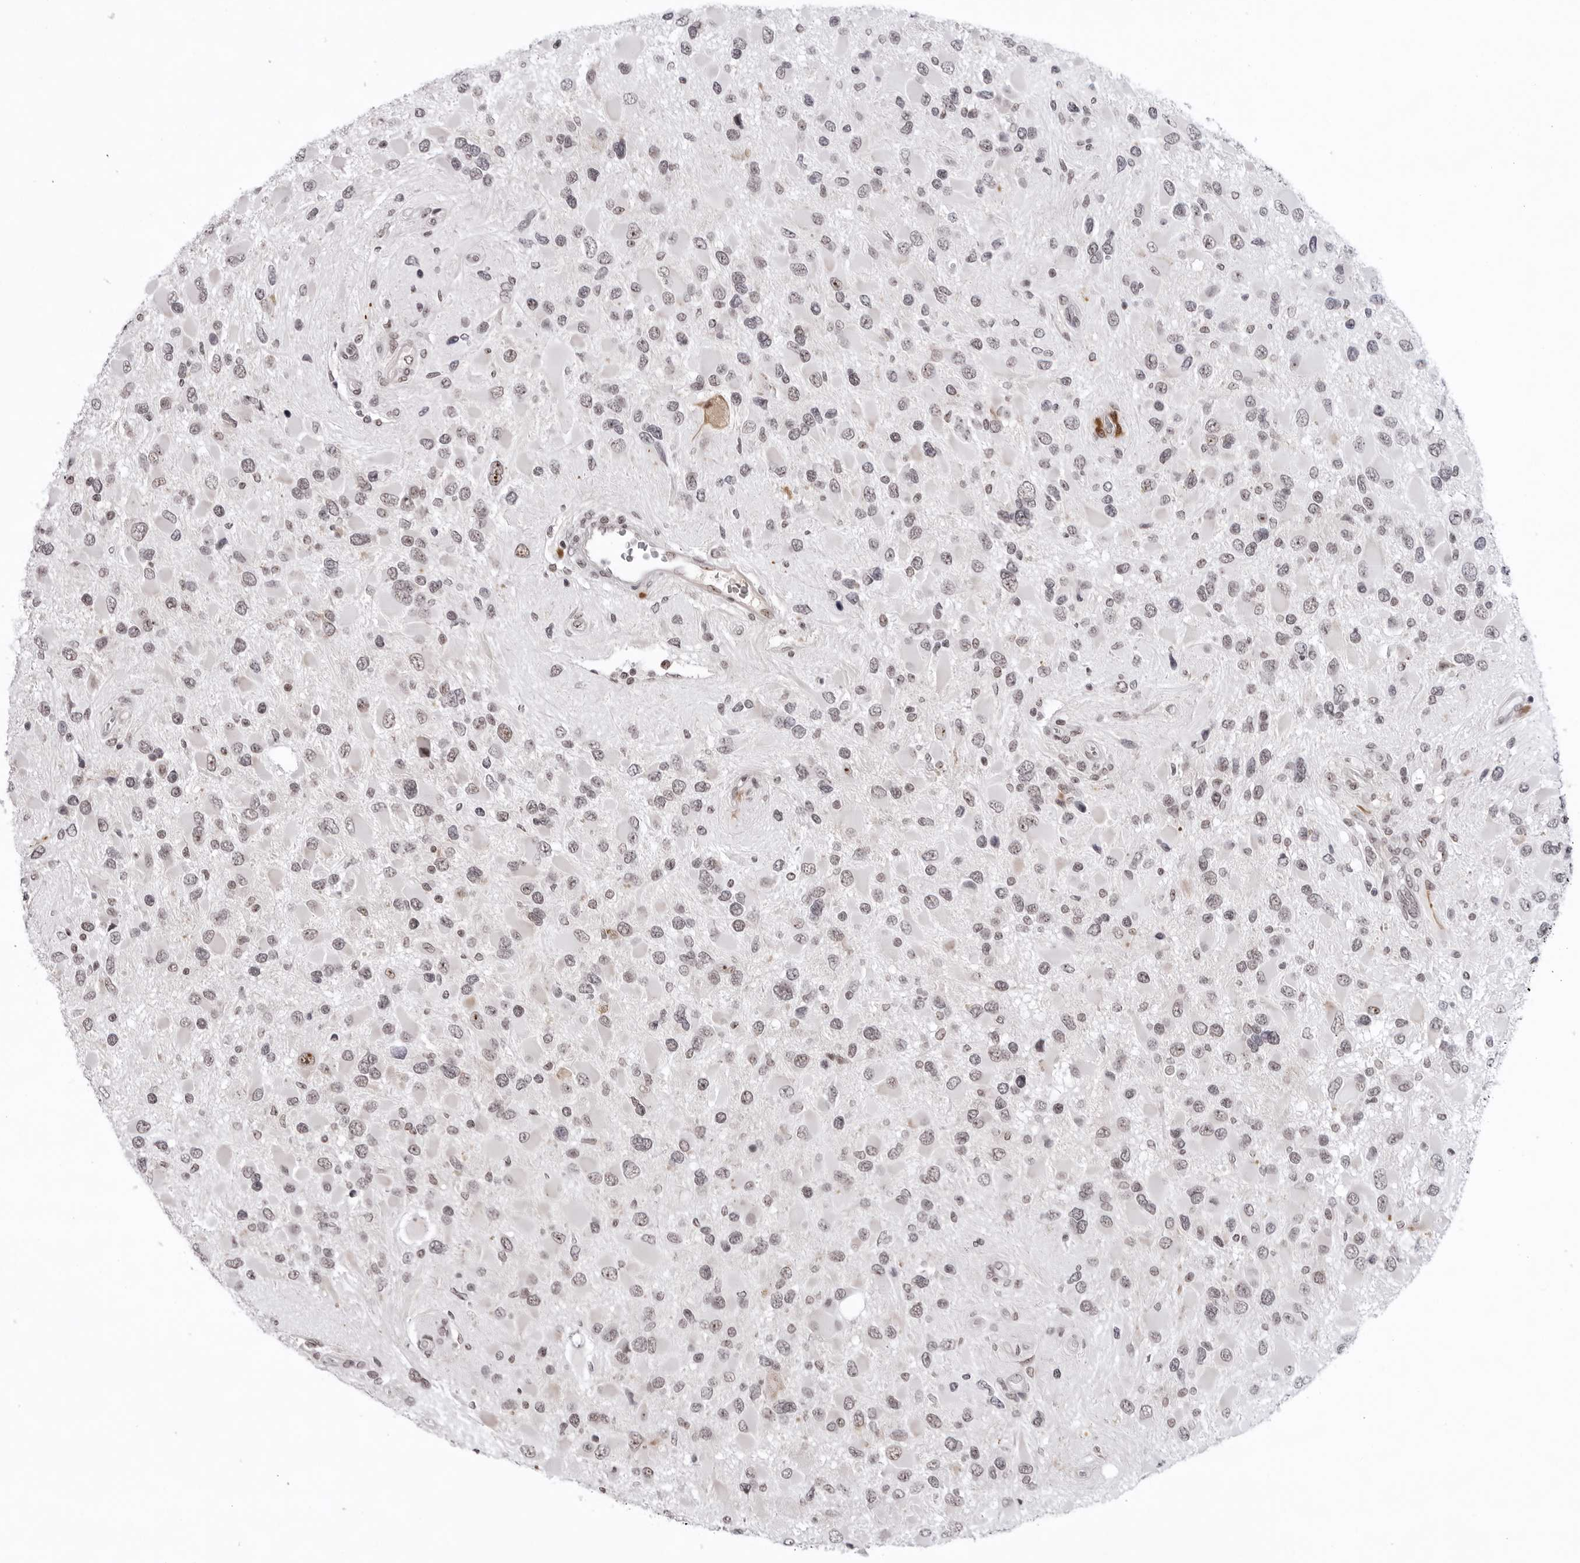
{"staining": {"intensity": "weak", "quantity": ">75%", "location": "nuclear"}, "tissue": "glioma", "cell_type": "Tumor cells", "image_type": "cancer", "snomed": [{"axis": "morphology", "description": "Glioma, malignant, High grade"}, {"axis": "topography", "description": "Brain"}], "caption": "About >75% of tumor cells in glioma demonstrate weak nuclear protein staining as visualized by brown immunohistochemical staining.", "gene": "EXOSC10", "patient": {"sex": "male", "age": 53}}